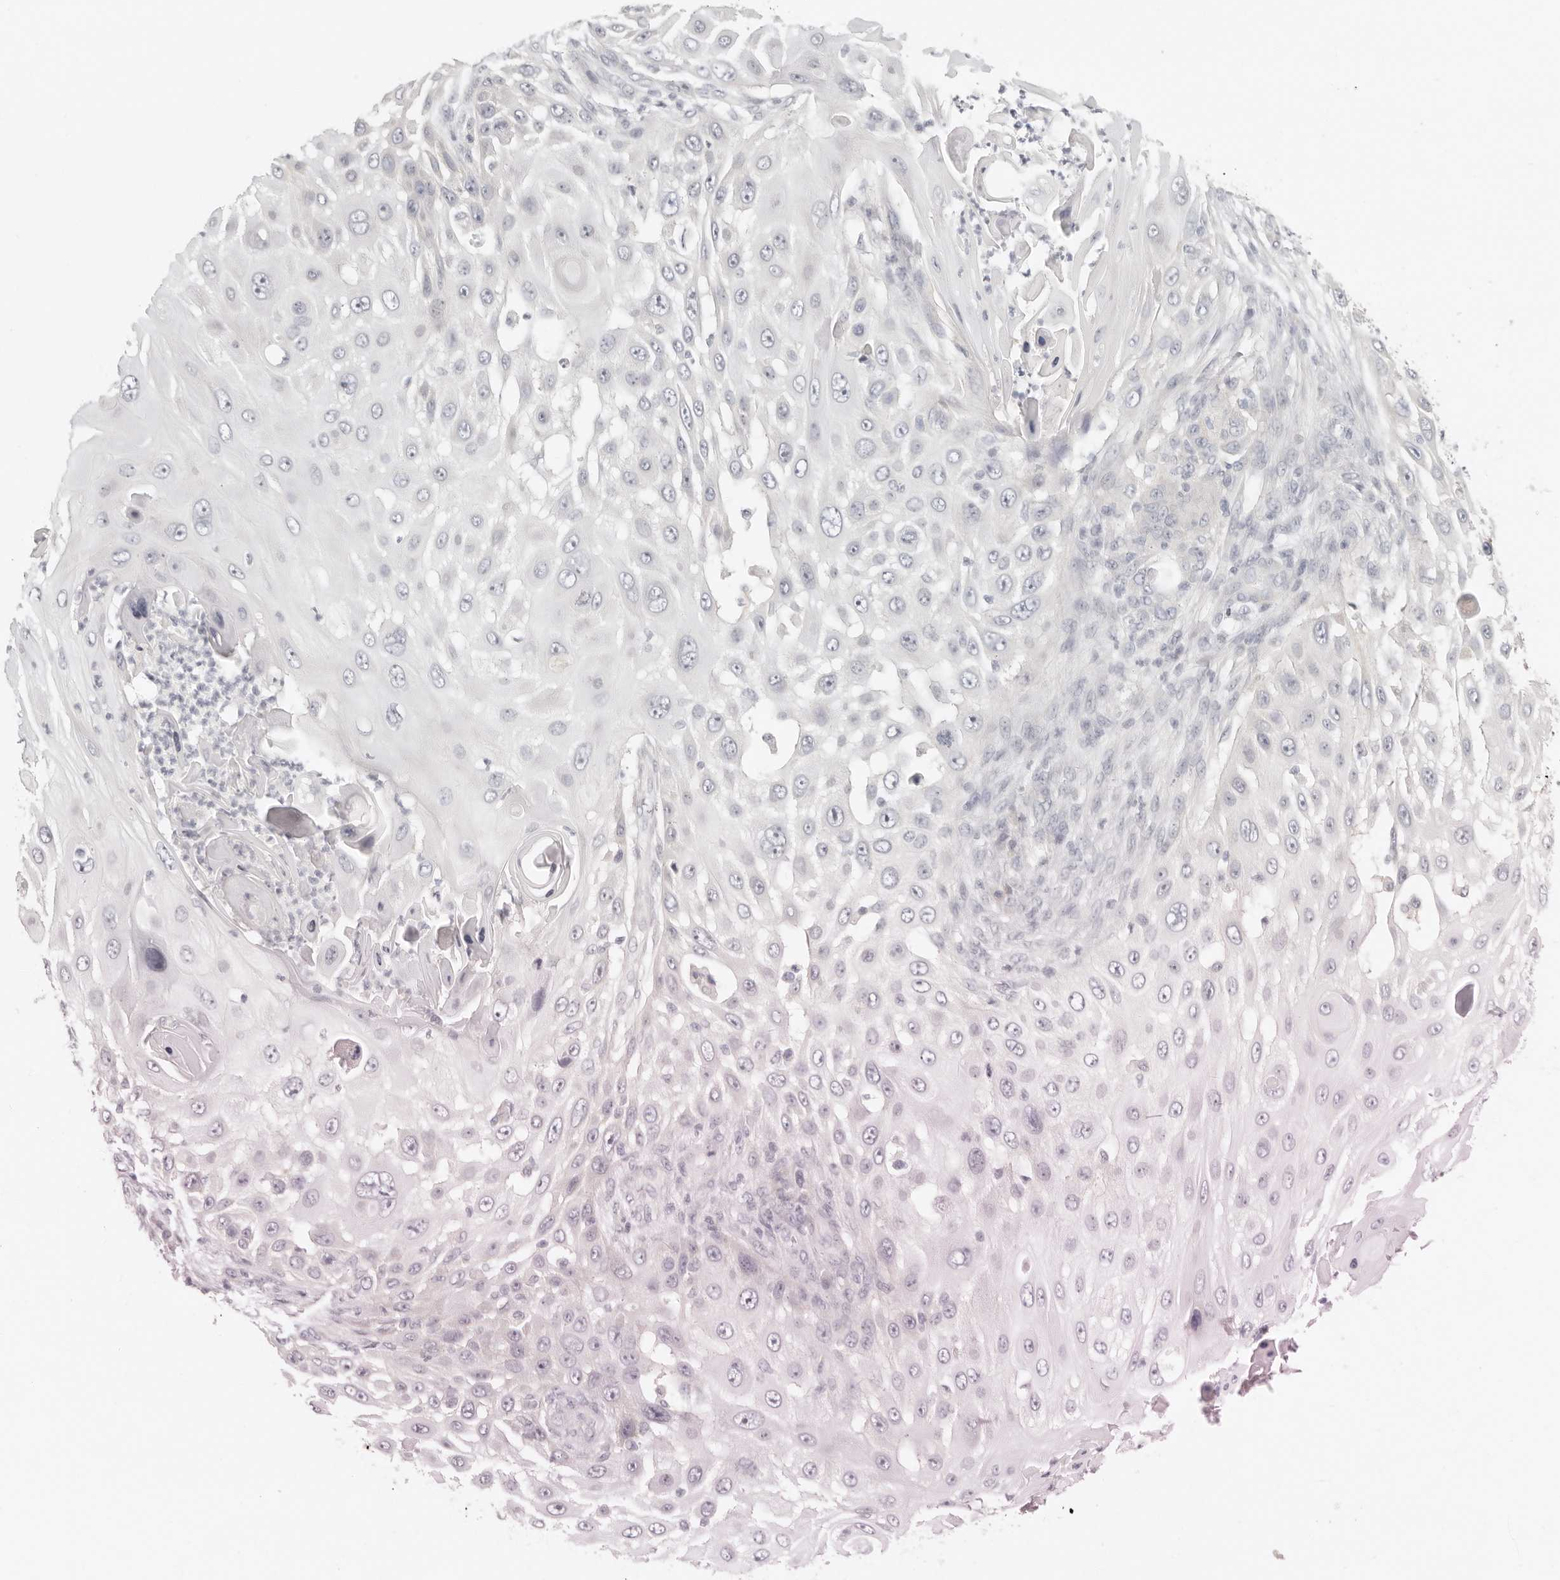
{"staining": {"intensity": "negative", "quantity": "none", "location": "none"}, "tissue": "skin cancer", "cell_type": "Tumor cells", "image_type": "cancer", "snomed": [{"axis": "morphology", "description": "Squamous cell carcinoma, NOS"}, {"axis": "topography", "description": "Skin"}], "caption": "High power microscopy micrograph of an immunohistochemistry (IHC) photomicrograph of skin squamous cell carcinoma, revealing no significant expression in tumor cells.", "gene": "AHDC1", "patient": {"sex": "female", "age": 44}}